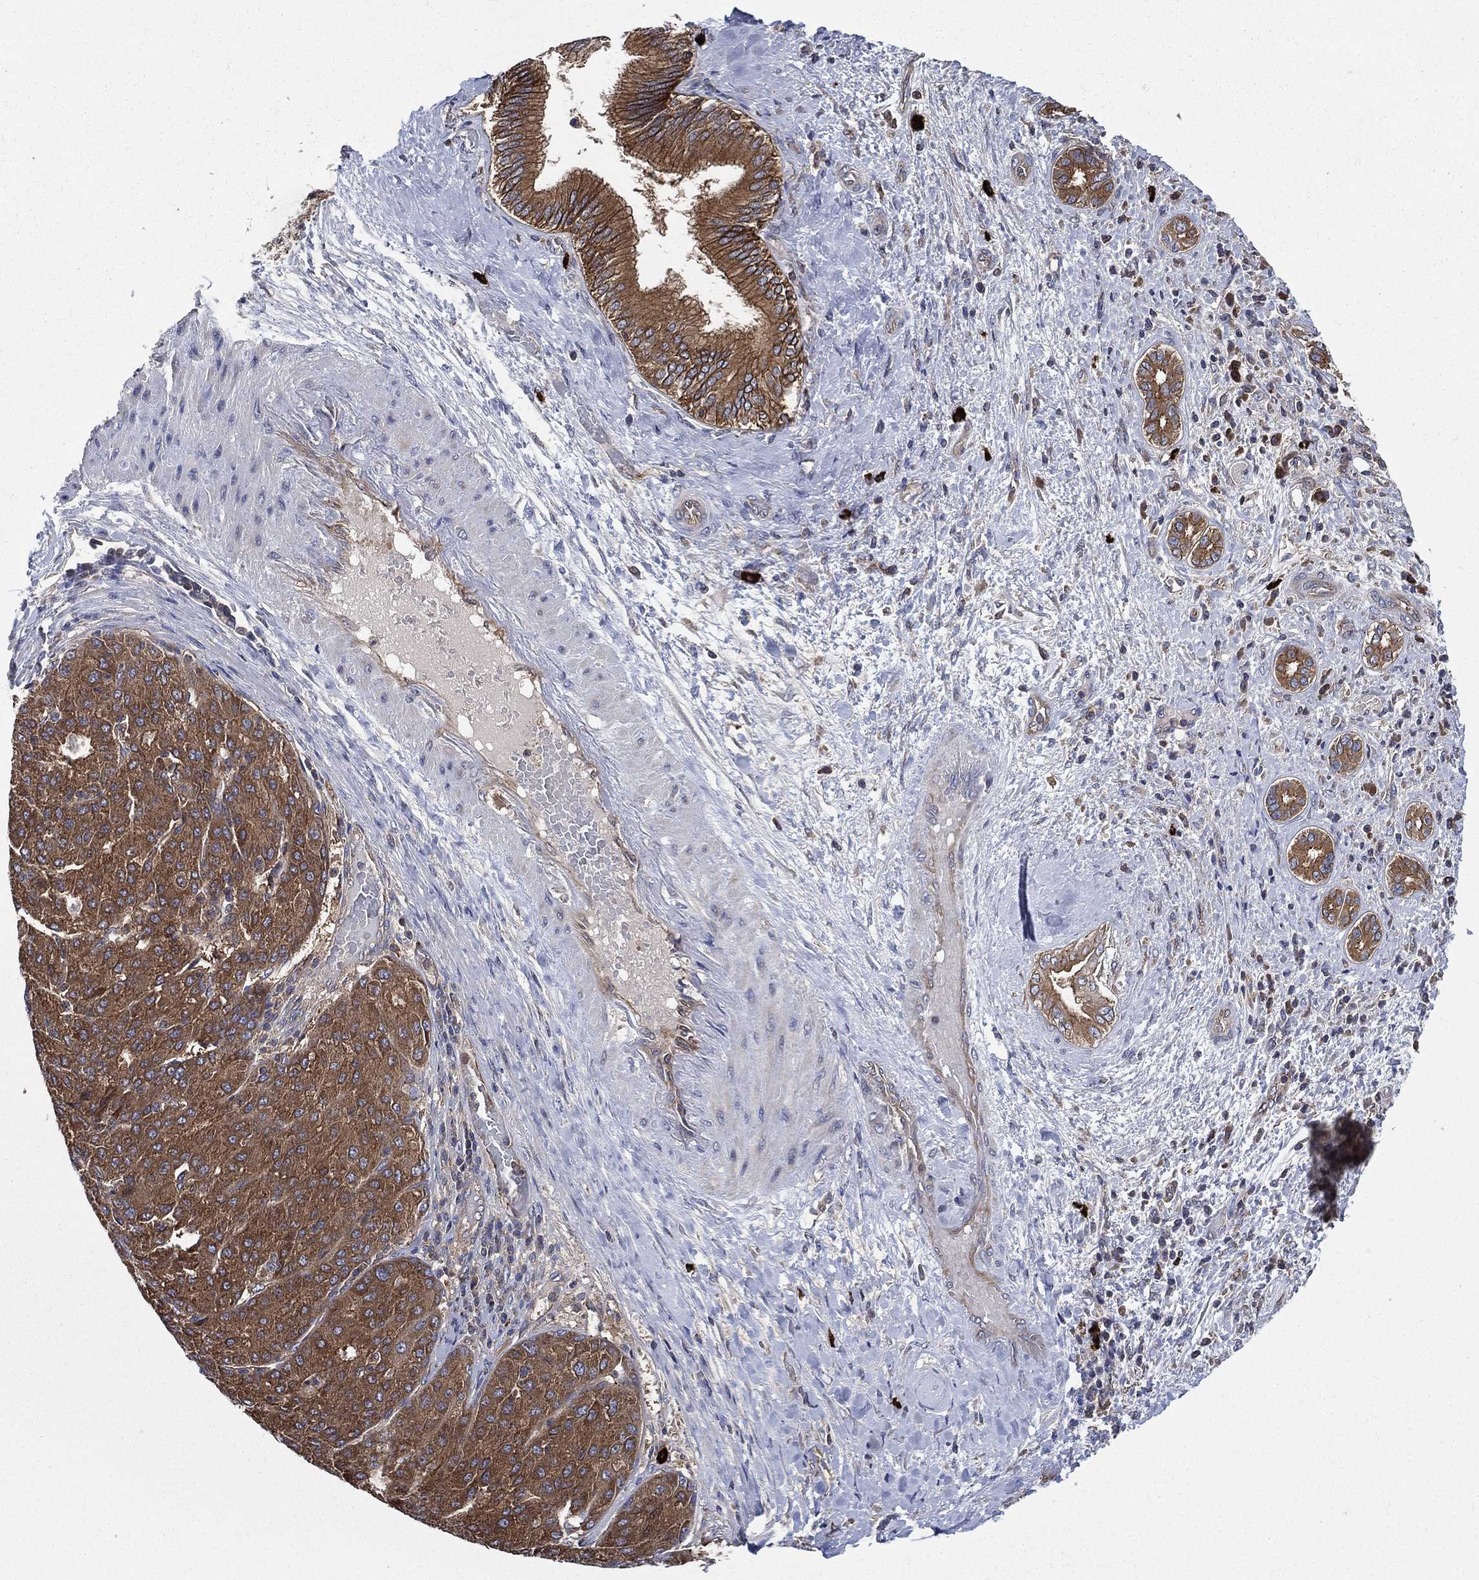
{"staining": {"intensity": "strong", "quantity": ">75%", "location": "cytoplasmic/membranous"}, "tissue": "liver cancer", "cell_type": "Tumor cells", "image_type": "cancer", "snomed": [{"axis": "morphology", "description": "Carcinoma, Hepatocellular, NOS"}, {"axis": "topography", "description": "Liver"}], "caption": "Tumor cells display strong cytoplasmic/membranous staining in about >75% of cells in hepatocellular carcinoma (liver). (Brightfield microscopy of DAB IHC at high magnification).", "gene": "SMPD3", "patient": {"sex": "male", "age": 65}}